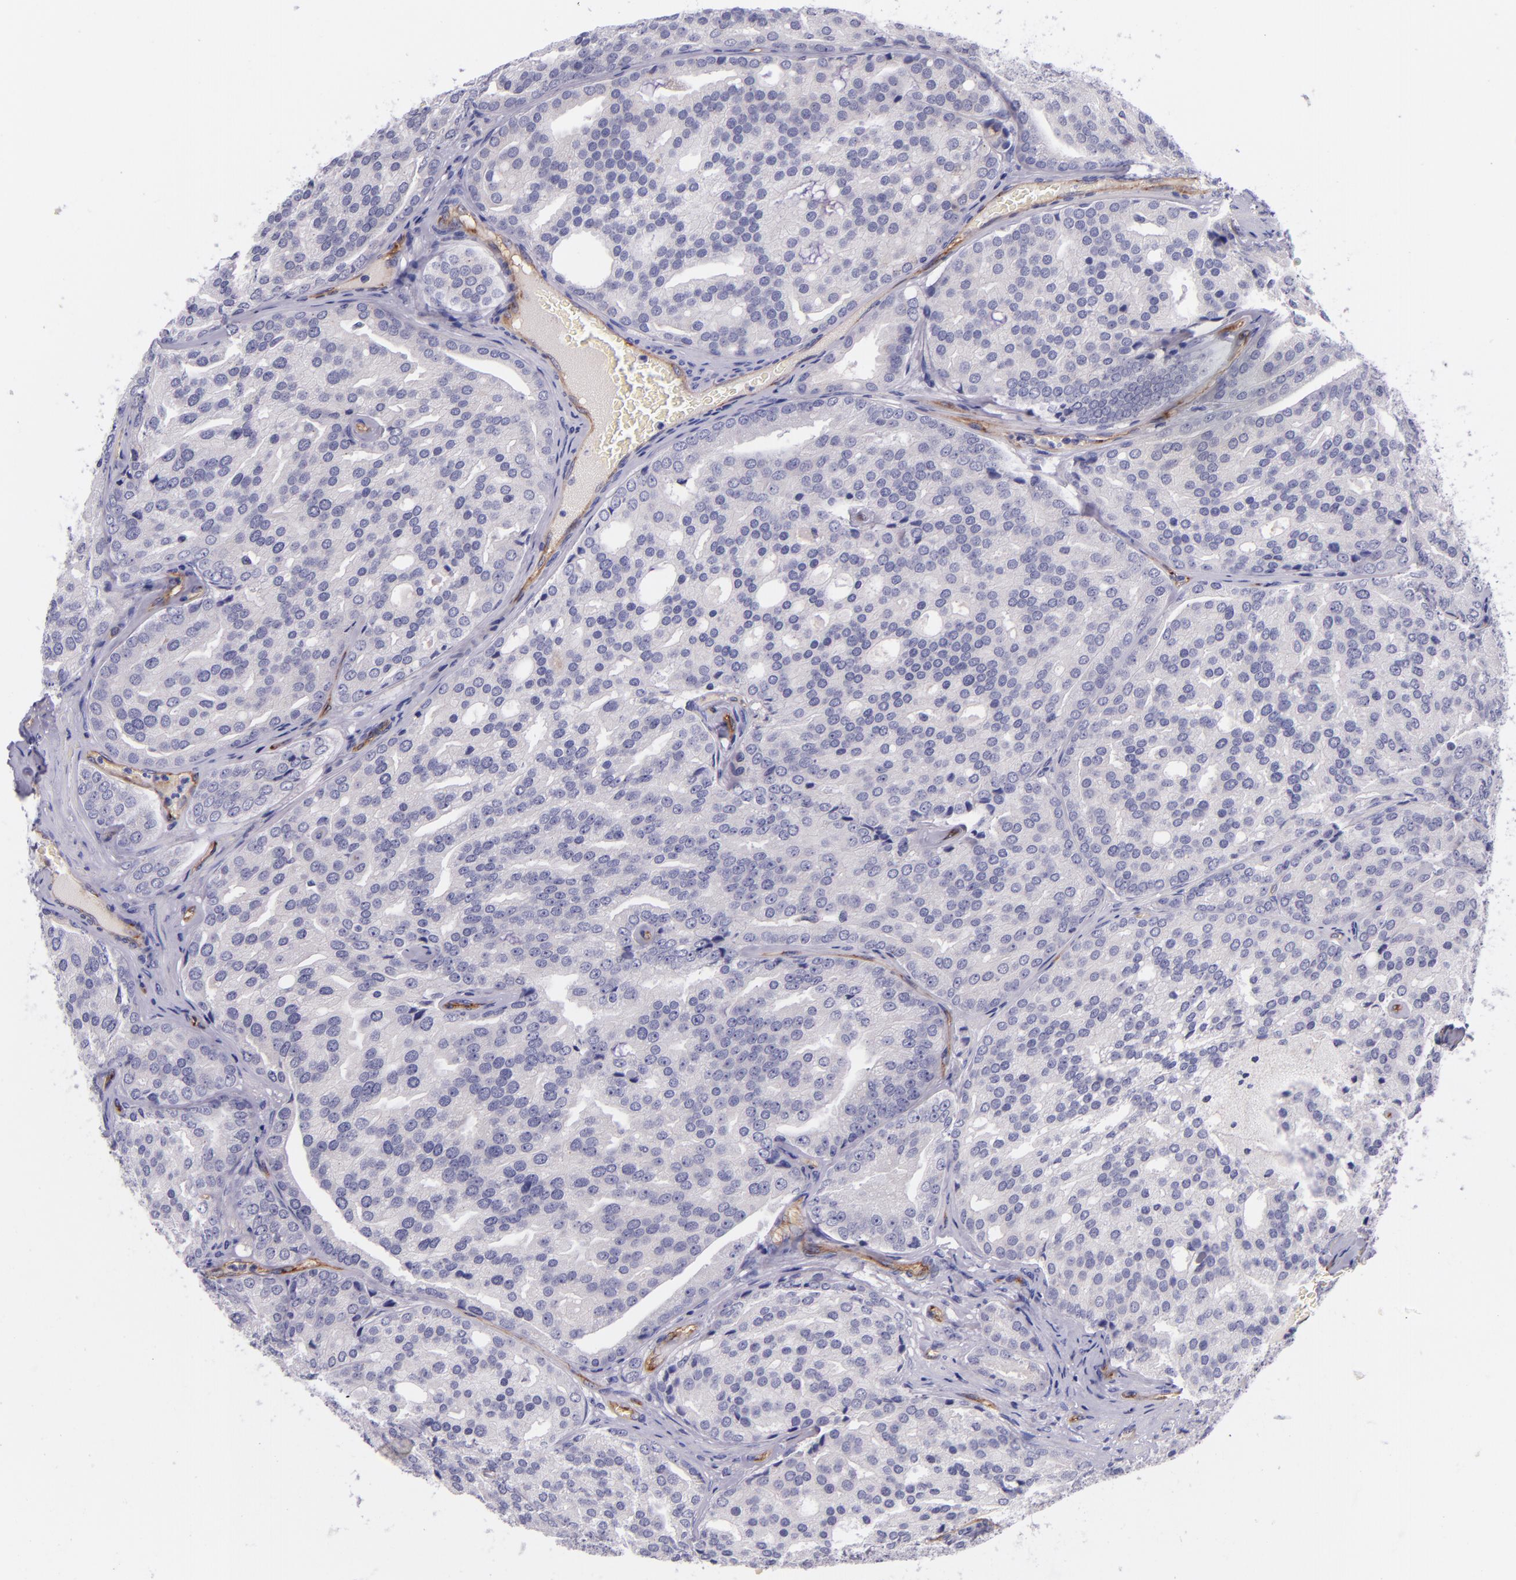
{"staining": {"intensity": "negative", "quantity": "none", "location": "none"}, "tissue": "prostate cancer", "cell_type": "Tumor cells", "image_type": "cancer", "snomed": [{"axis": "morphology", "description": "Adenocarcinoma, High grade"}, {"axis": "topography", "description": "Prostate"}], "caption": "High magnification brightfield microscopy of prostate cancer stained with DAB (3,3'-diaminobenzidine) (brown) and counterstained with hematoxylin (blue): tumor cells show no significant staining.", "gene": "NOS3", "patient": {"sex": "male", "age": 64}}